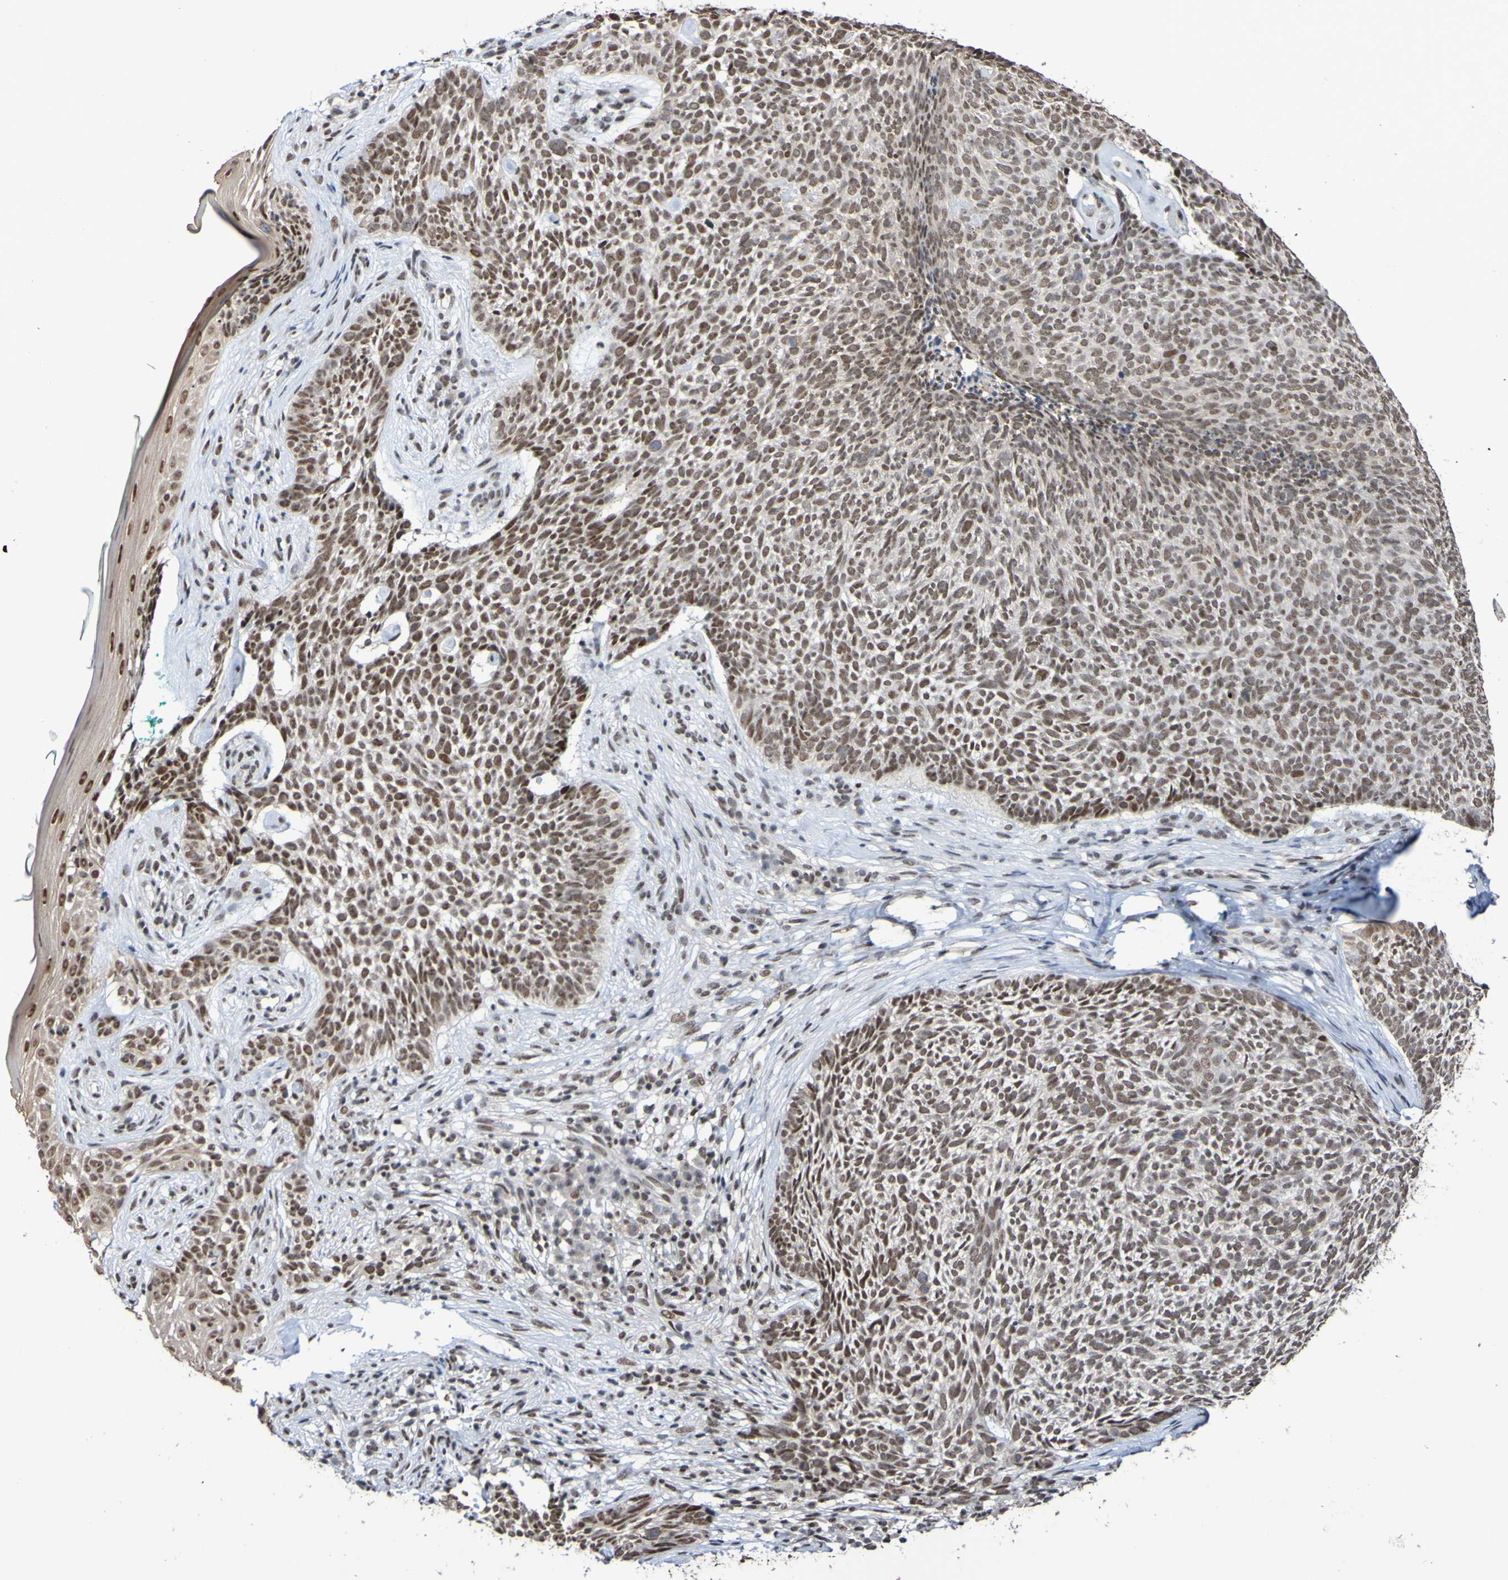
{"staining": {"intensity": "moderate", "quantity": ">75%", "location": "nuclear"}, "tissue": "skin cancer", "cell_type": "Tumor cells", "image_type": "cancer", "snomed": [{"axis": "morphology", "description": "Basal cell carcinoma"}, {"axis": "topography", "description": "Skin"}], "caption": "Immunohistochemical staining of skin cancer (basal cell carcinoma) shows medium levels of moderate nuclear expression in about >75% of tumor cells. The protein is stained brown, and the nuclei are stained in blue (DAB IHC with brightfield microscopy, high magnification).", "gene": "CDC5L", "patient": {"sex": "female", "age": 84}}